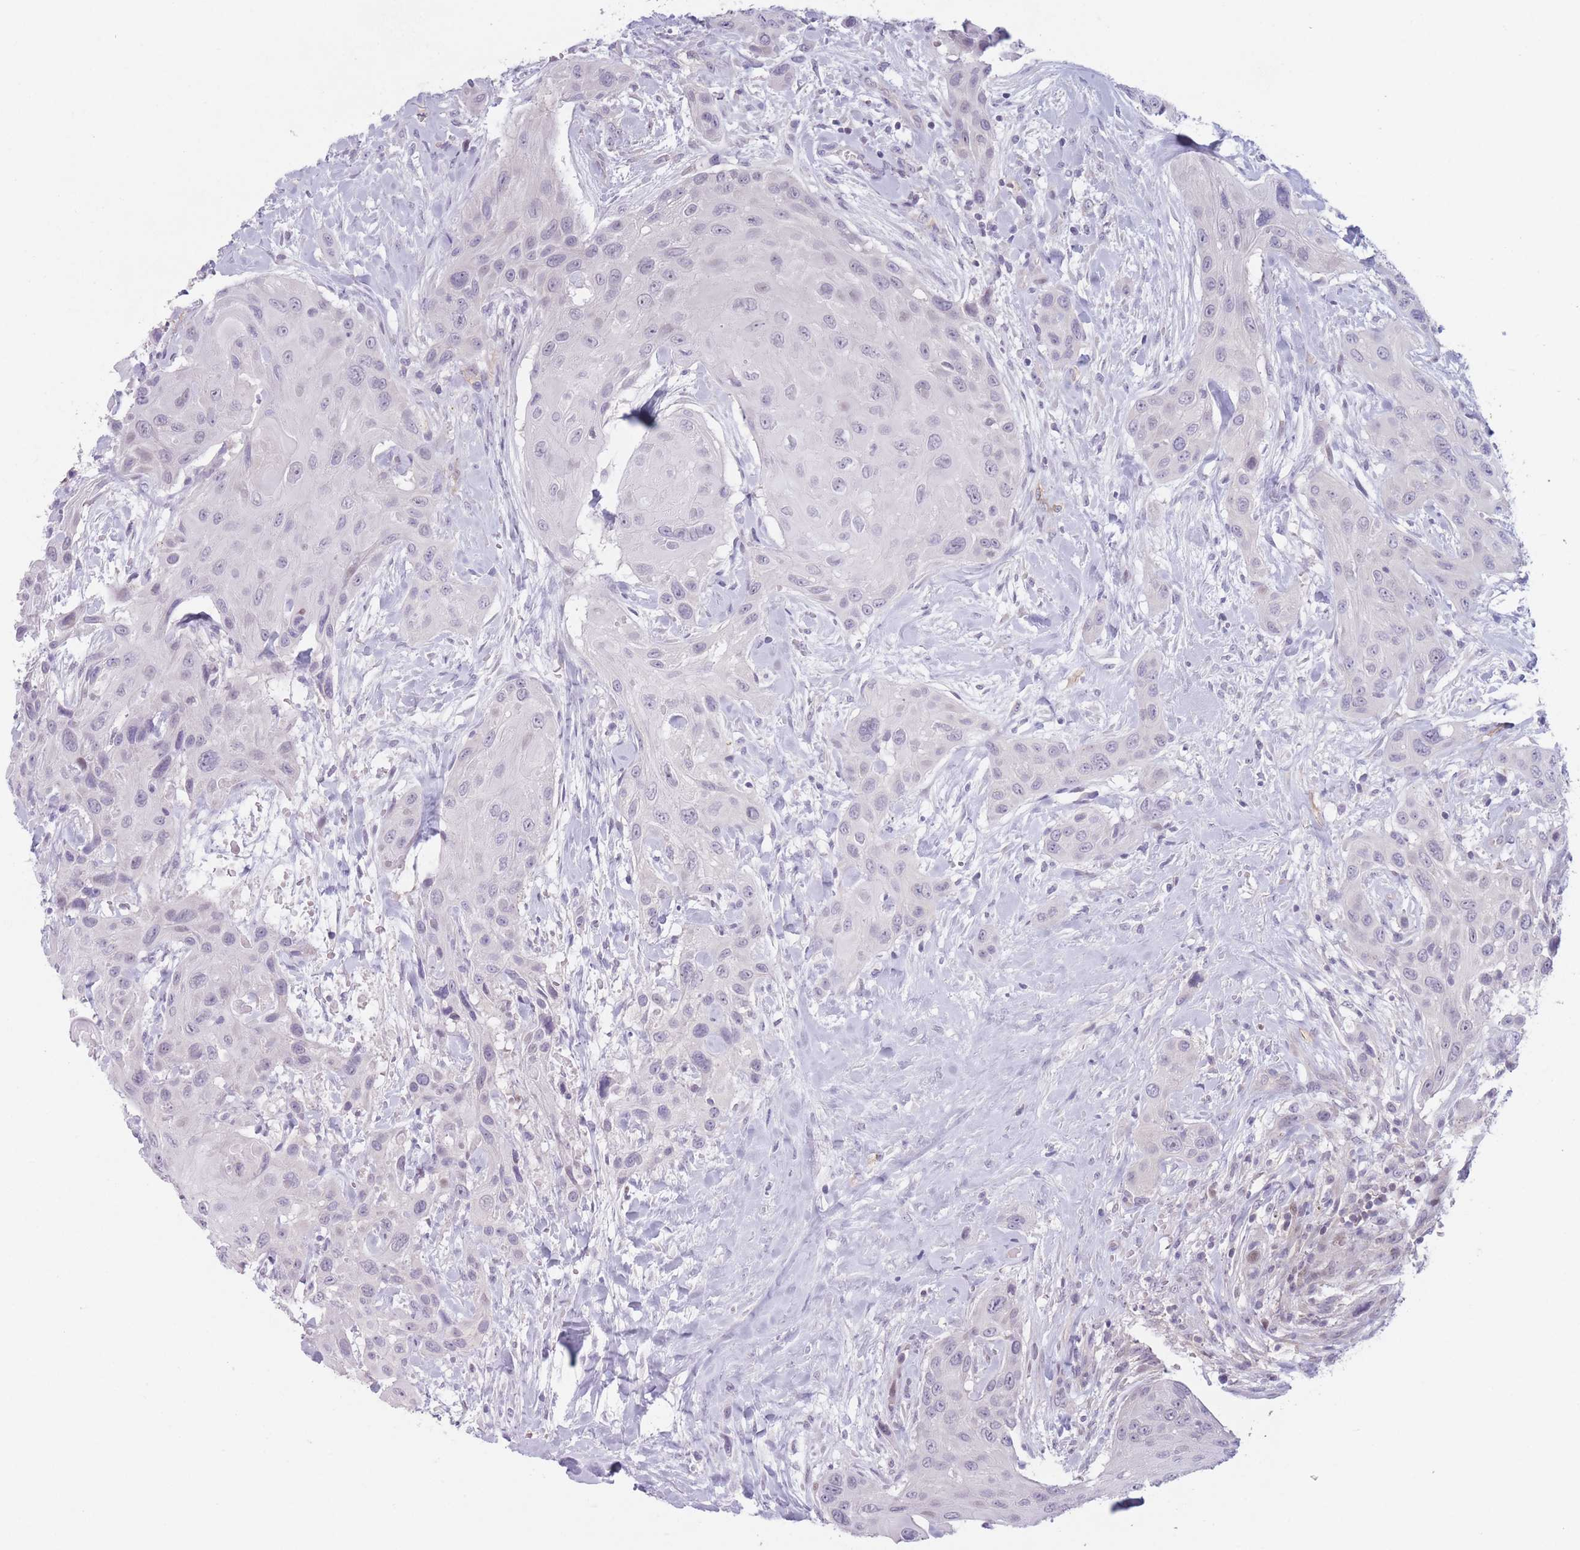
{"staining": {"intensity": "negative", "quantity": "none", "location": "none"}, "tissue": "head and neck cancer", "cell_type": "Tumor cells", "image_type": "cancer", "snomed": [{"axis": "morphology", "description": "Squamous cell carcinoma, NOS"}, {"axis": "topography", "description": "Head-Neck"}], "caption": "IHC of human head and neck cancer demonstrates no staining in tumor cells. (DAB immunohistochemistry (IHC) visualized using brightfield microscopy, high magnification).", "gene": "ZNF439", "patient": {"sex": "male", "age": 81}}